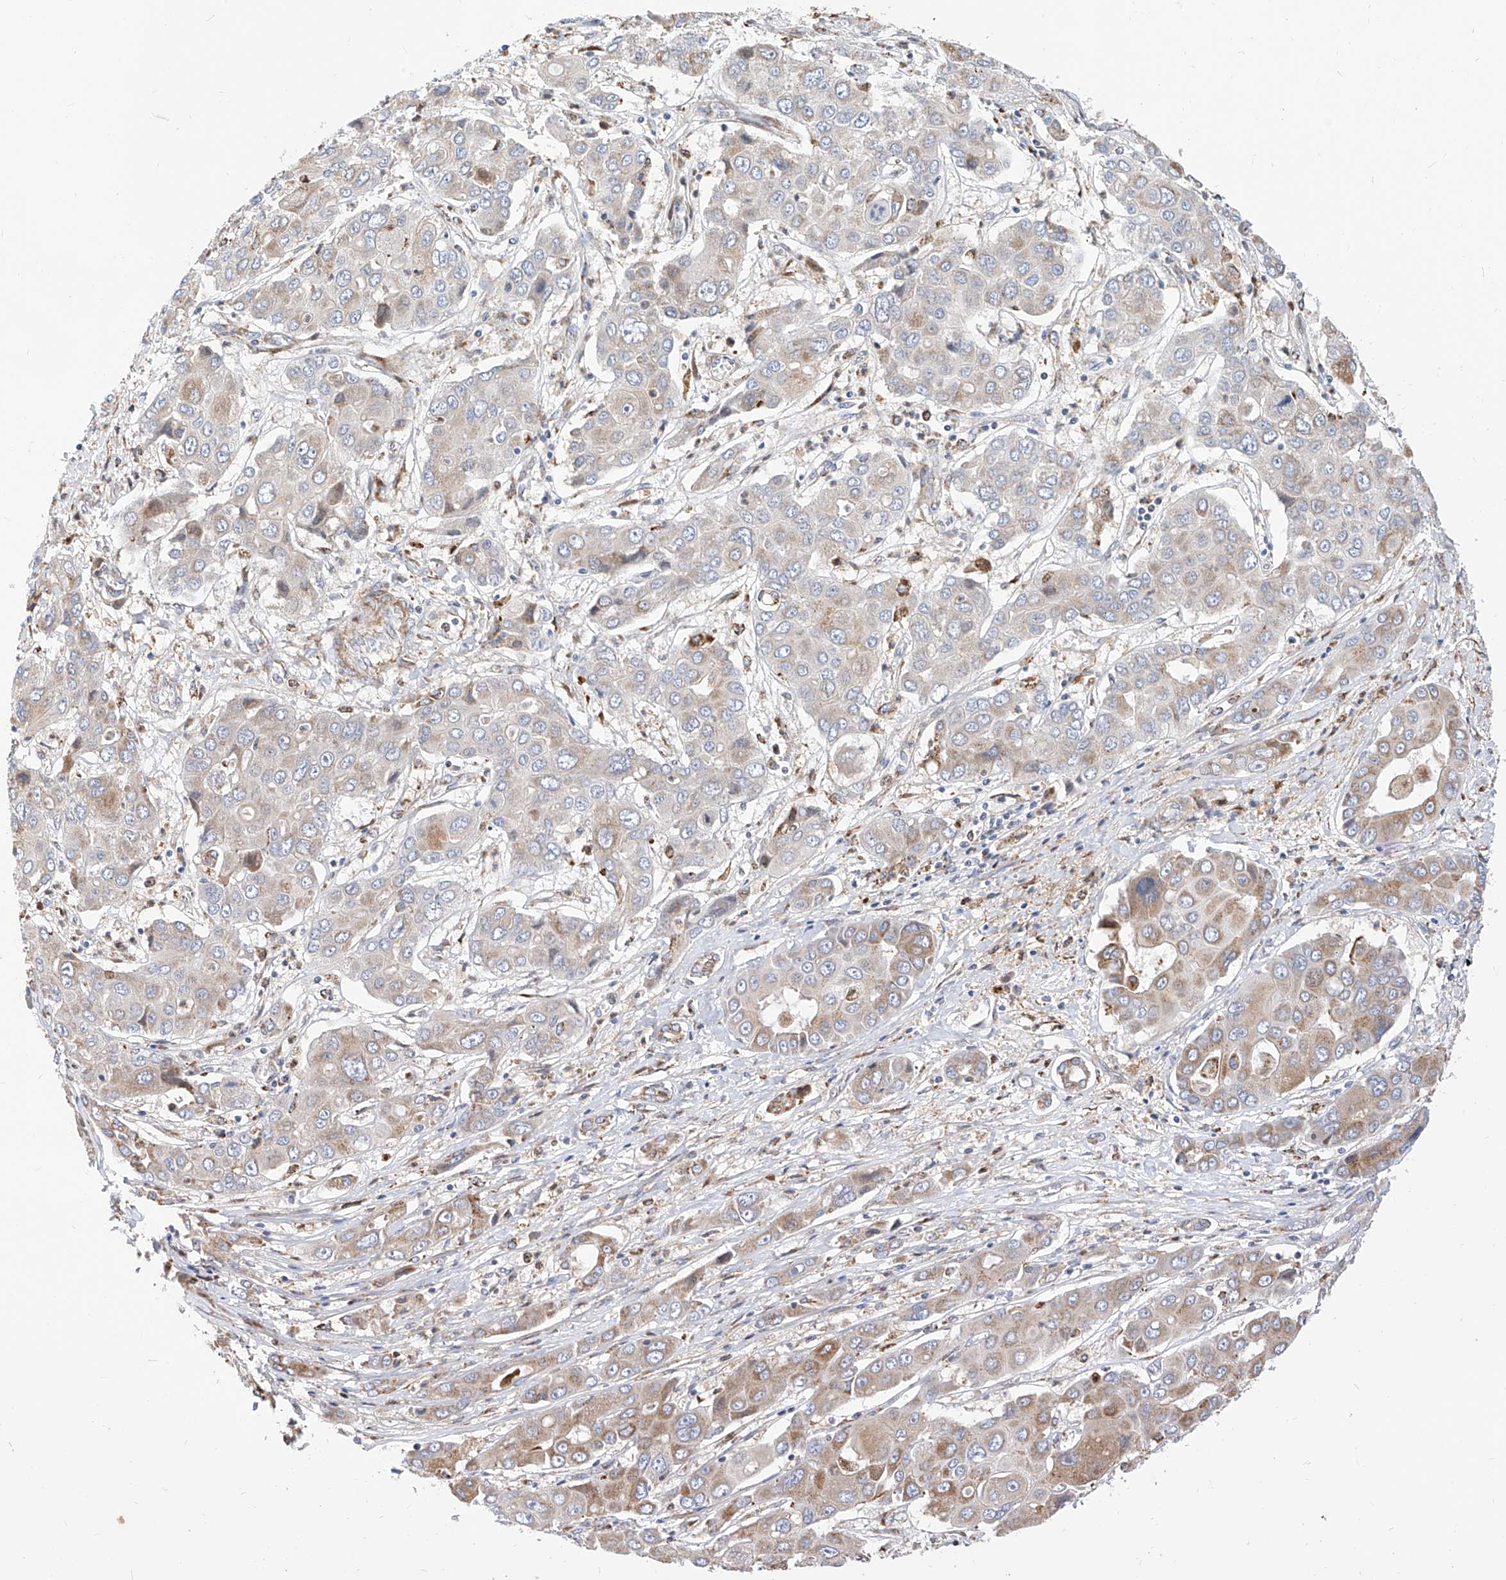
{"staining": {"intensity": "moderate", "quantity": "25%-75%", "location": "cytoplasmic/membranous"}, "tissue": "liver cancer", "cell_type": "Tumor cells", "image_type": "cancer", "snomed": [{"axis": "morphology", "description": "Cholangiocarcinoma"}, {"axis": "topography", "description": "Liver"}], "caption": "Liver cancer (cholangiocarcinoma) tissue shows moderate cytoplasmic/membranous staining in approximately 25%-75% of tumor cells", "gene": "TTLL8", "patient": {"sex": "male", "age": 67}}